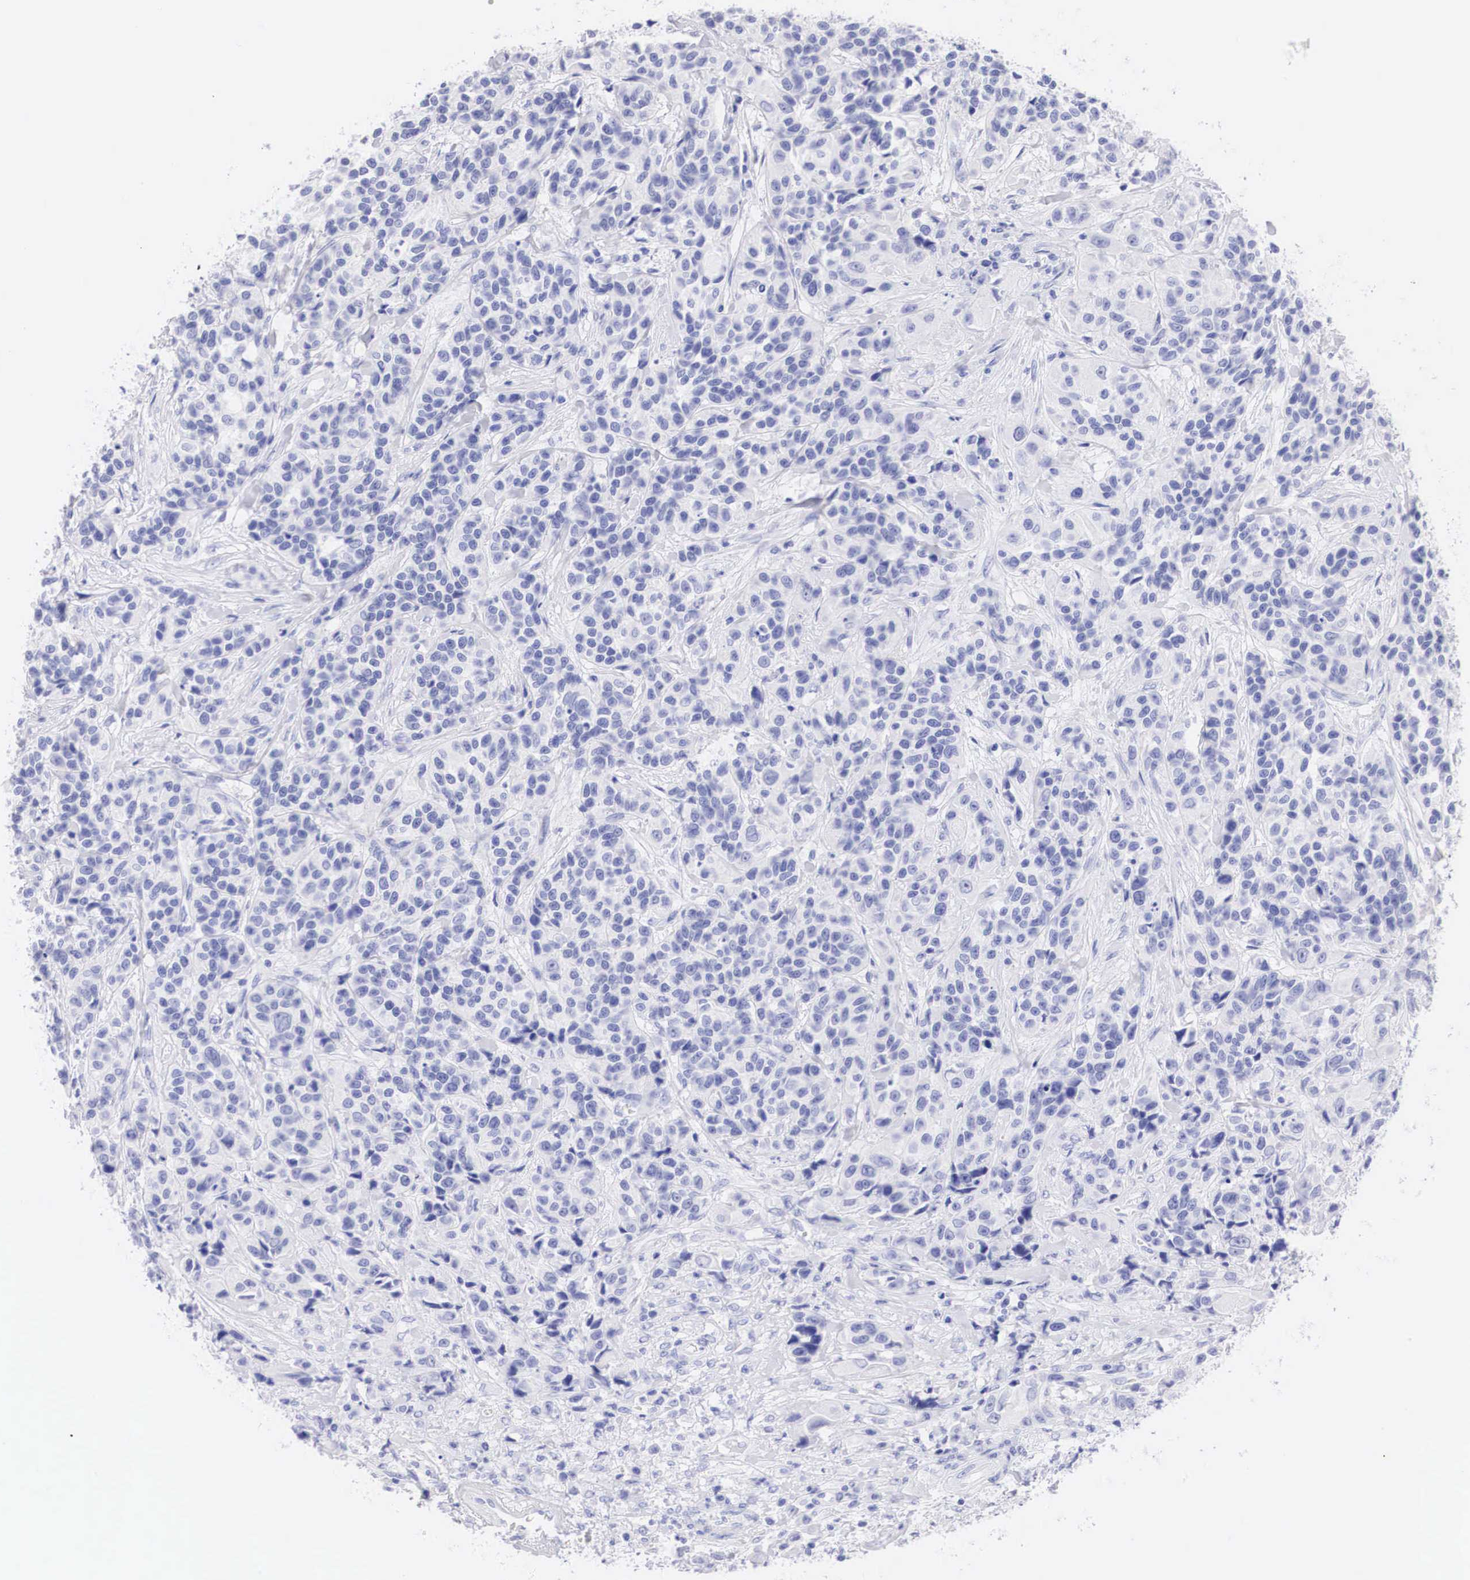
{"staining": {"intensity": "negative", "quantity": "none", "location": "none"}, "tissue": "urothelial cancer", "cell_type": "Tumor cells", "image_type": "cancer", "snomed": [{"axis": "morphology", "description": "Urothelial carcinoma, High grade"}, {"axis": "topography", "description": "Urinary bladder"}], "caption": "Immunohistochemistry (IHC) of human high-grade urothelial carcinoma displays no expression in tumor cells.", "gene": "TYR", "patient": {"sex": "female", "age": 81}}